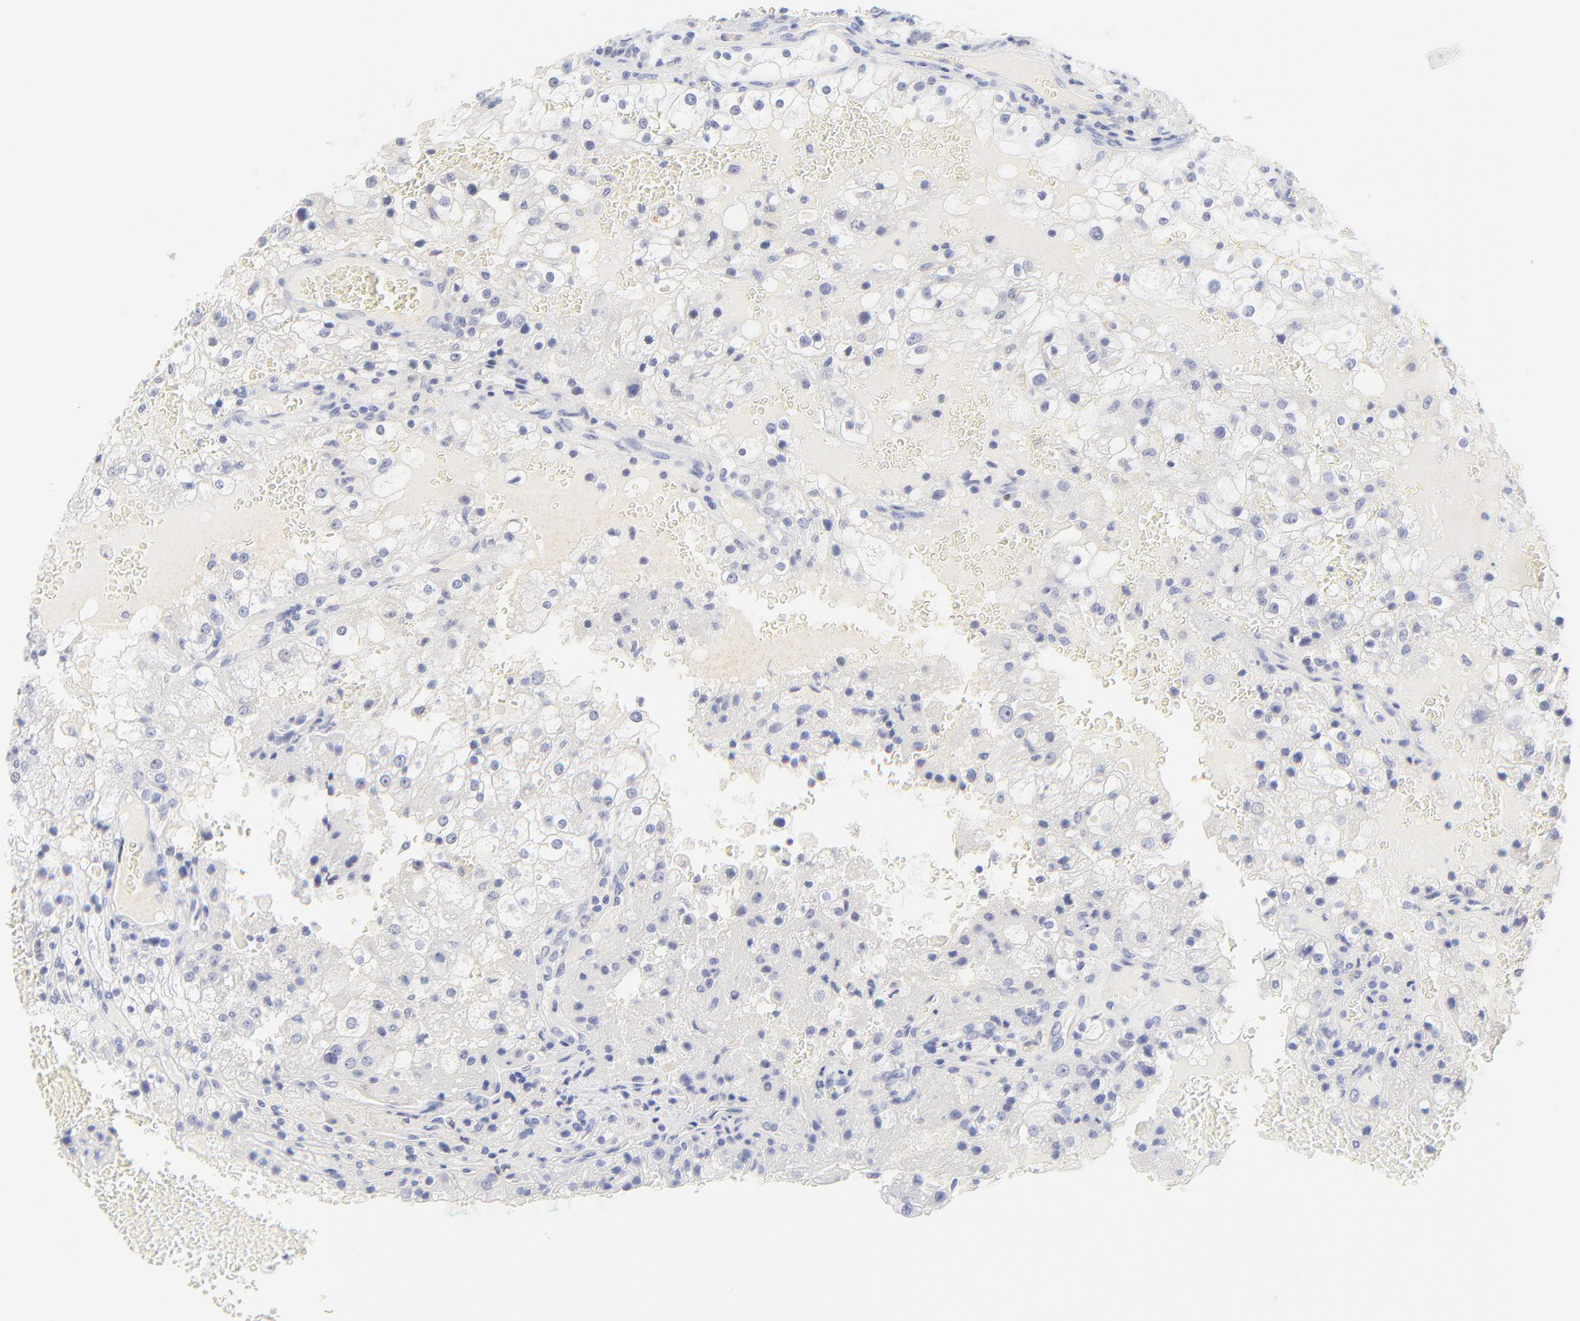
{"staining": {"intensity": "negative", "quantity": "none", "location": "none"}, "tissue": "renal cancer", "cell_type": "Tumor cells", "image_type": "cancer", "snomed": [{"axis": "morphology", "description": "Adenocarcinoma, NOS"}, {"axis": "topography", "description": "Kidney"}], "caption": "This histopathology image is of adenocarcinoma (renal) stained with immunohistochemistry (IHC) to label a protein in brown with the nuclei are counter-stained blue. There is no staining in tumor cells.", "gene": "SULT4A1", "patient": {"sex": "female", "age": 74}}